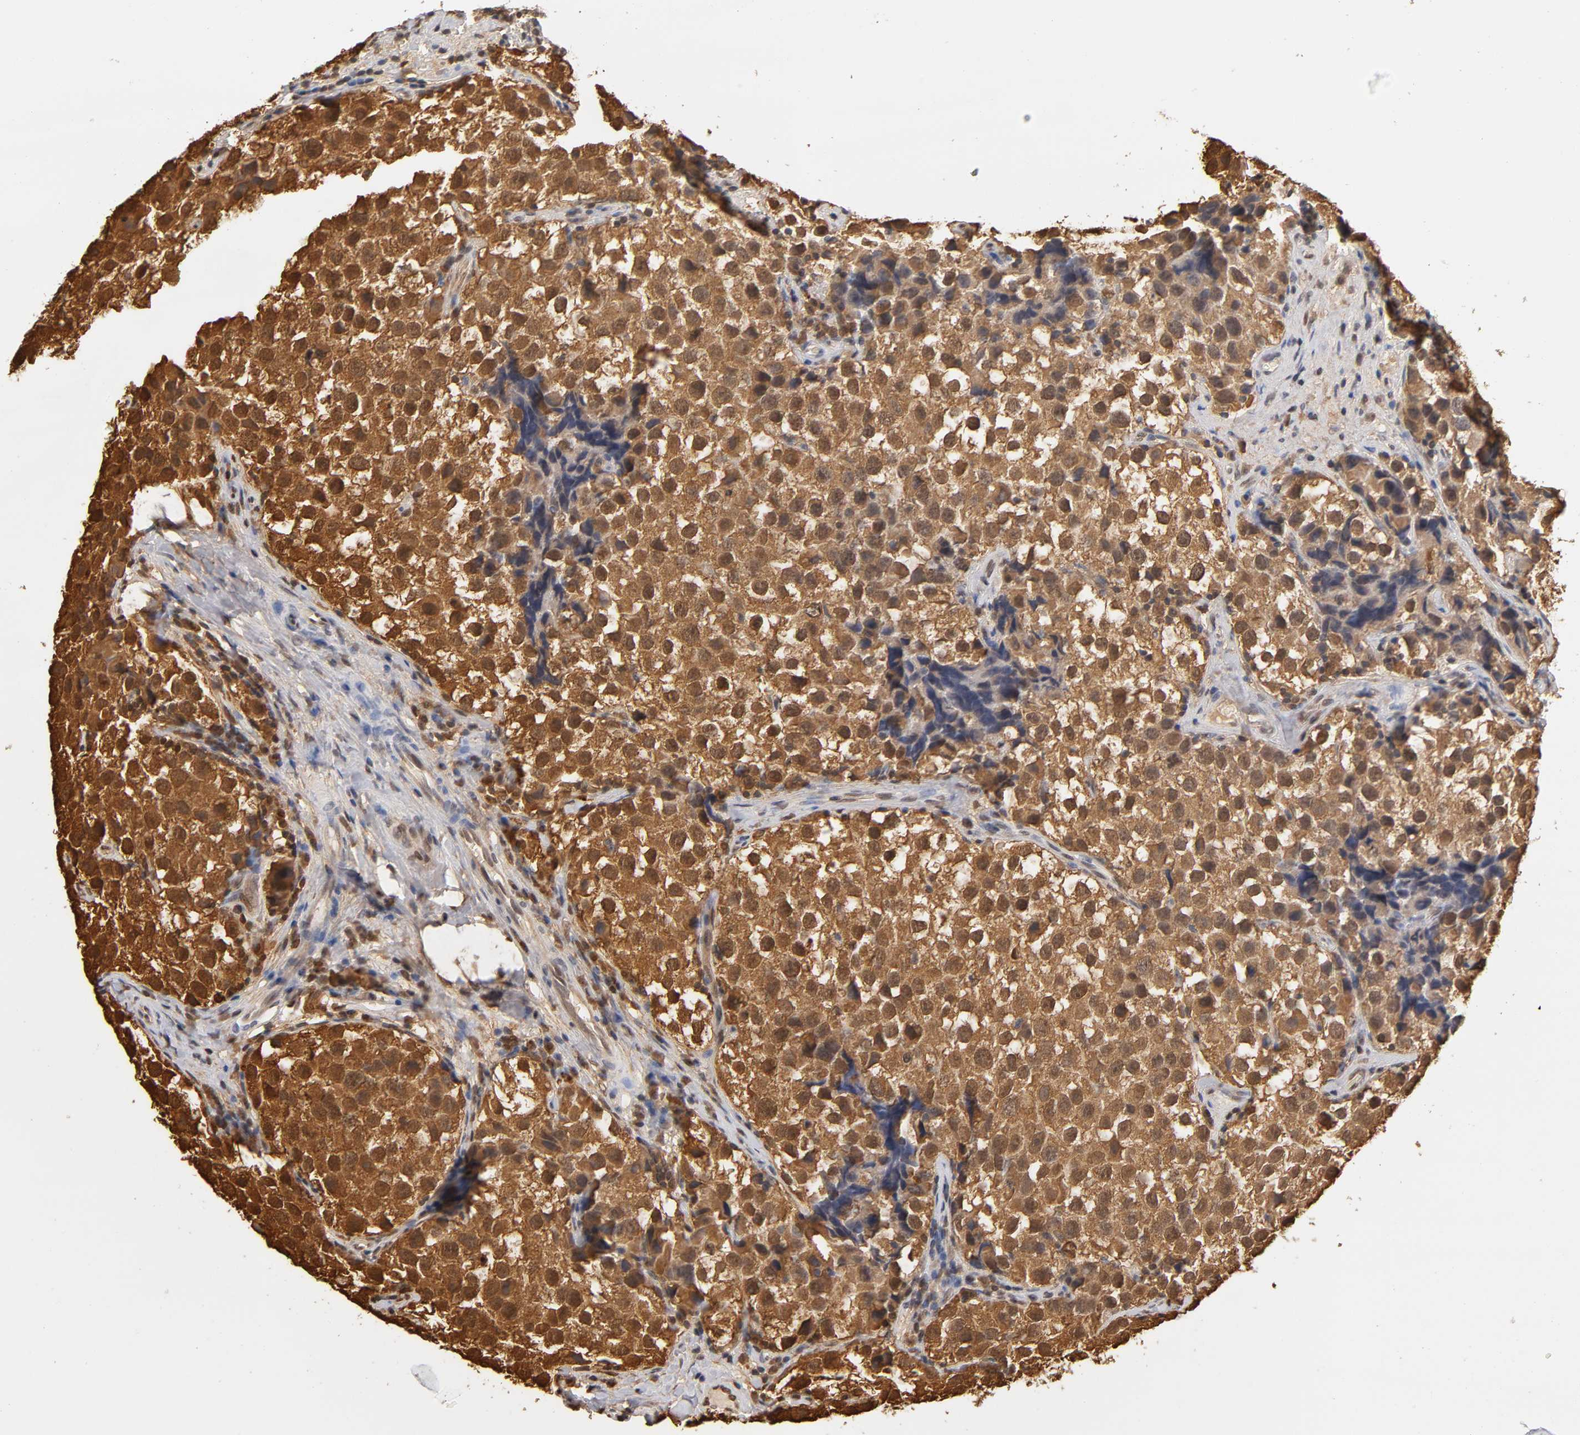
{"staining": {"intensity": "strong", "quantity": ">75%", "location": "cytoplasmic/membranous"}, "tissue": "testis cancer", "cell_type": "Tumor cells", "image_type": "cancer", "snomed": [{"axis": "morphology", "description": "Seminoma, NOS"}, {"axis": "topography", "description": "Testis"}], "caption": "Immunohistochemical staining of human testis cancer shows high levels of strong cytoplasmic/membranous protein expression in about >75% of tumor cells. (Stains: DAB (3,3'-diaminobenzidine) in brown, nuclei in blue, Microscopy: brightfield microscopy at high magnification).", "gene": "DFFB", "patient": {"sex": "male", "age": 39}}